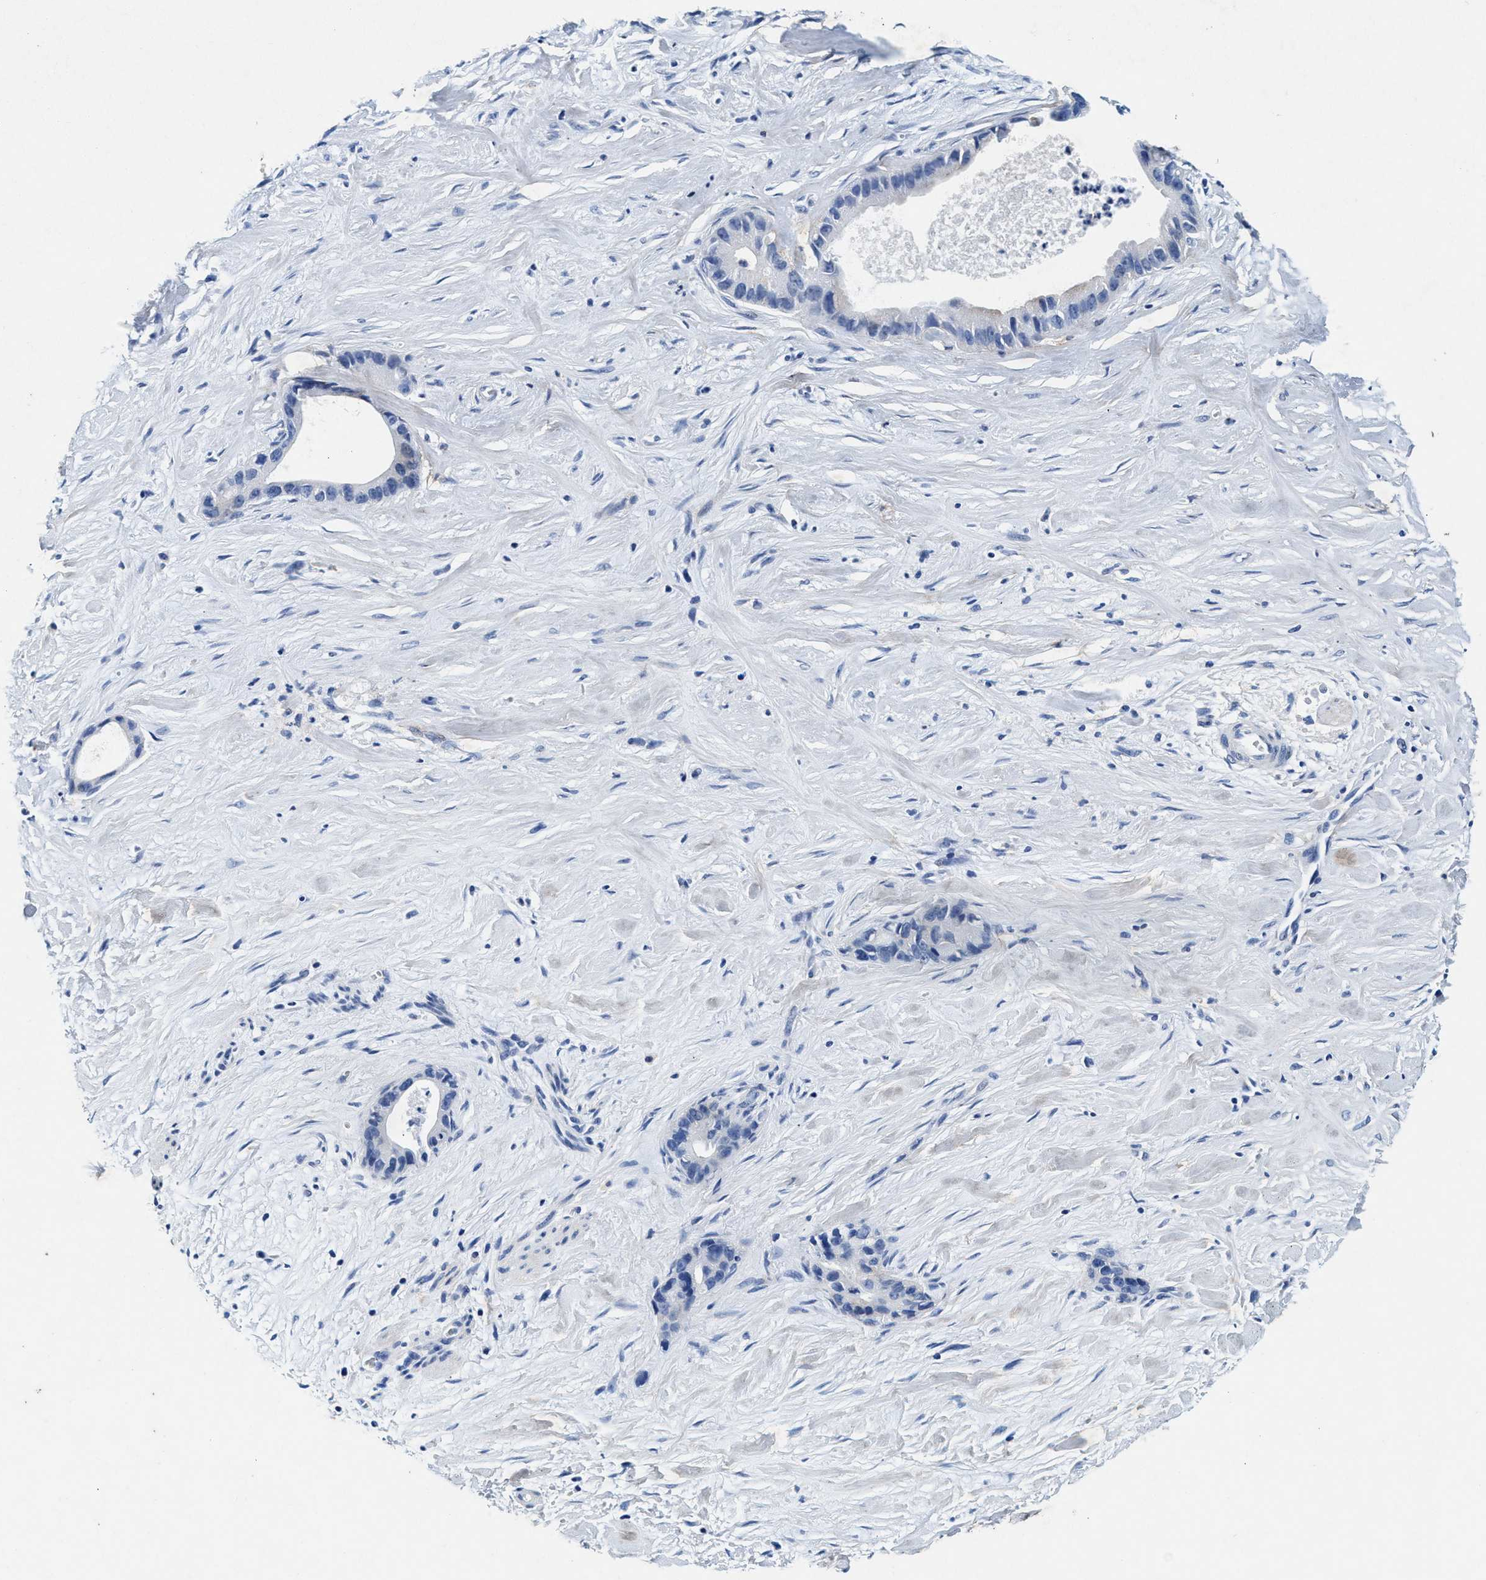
{"staining": {"intensity": "negative", "quantity": "none", "location": "none"}, "tissue": "liver cancer", "cell_type": "Tumor cells", "image_type": "cancer", "snomed": [{"axis": "morphology", "description": "Cholangiocarcinoma"}, {"axis": "topography", "description": "Liver"}], "caption": "Immunohistochemical staining of human cholangiocarcinoma (liver) demonstrates no significant positivity in tumor cells.", "gene": "SLC8A1", "patient": {"sex": "female", "age": 55}}